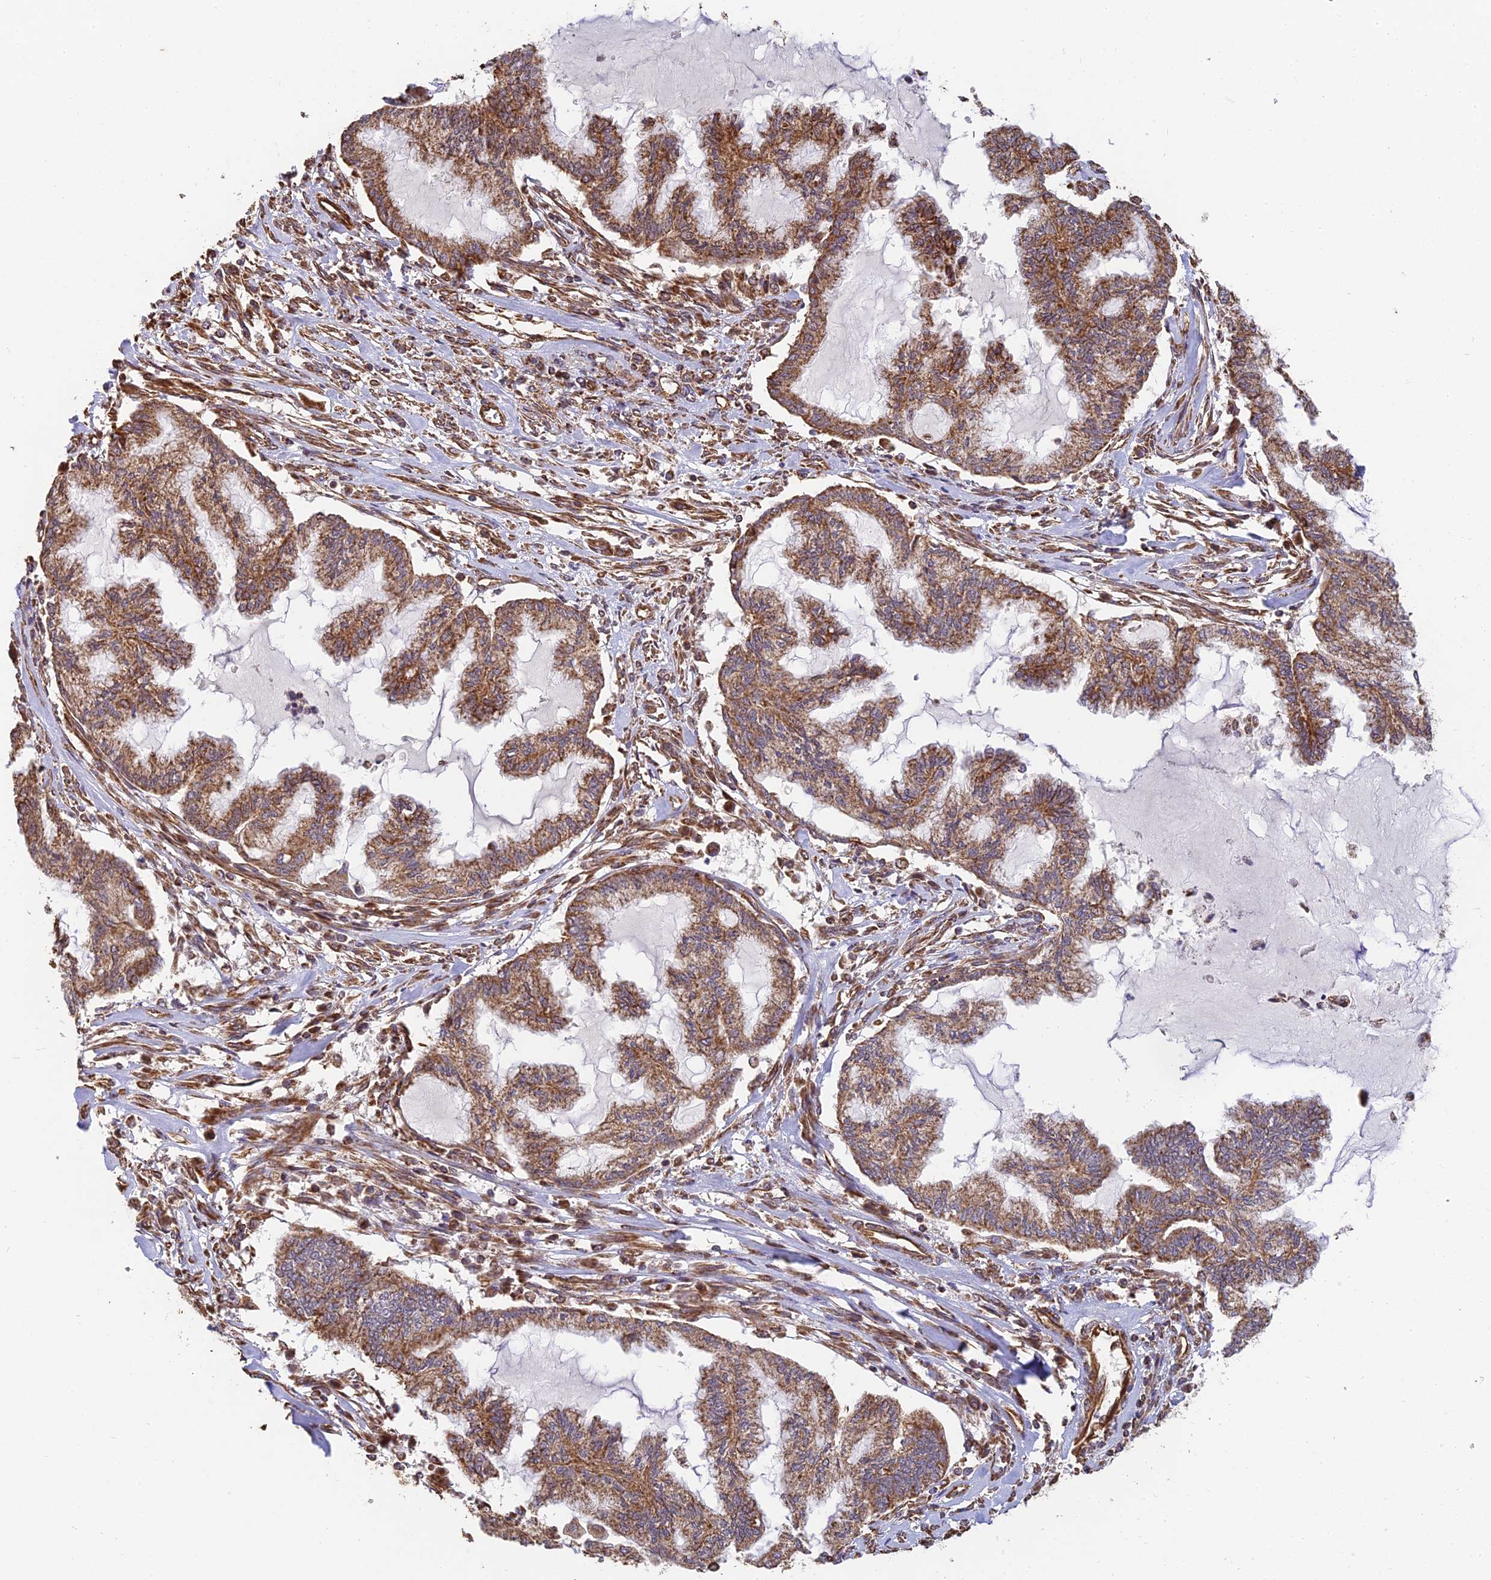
{"staining": {"intensity": "moderate", "quantity": ">75%", "location": "cytoplasmic/membranous"}, "tissue": "endometrial cancer", "cell_type": "Tumor cells", "image_type": "cancer", "snomed": [{"axis": "morphology", "description": "Adenocarcinoma, NOS"}, {"axis": "topography", "description": "Endometrium"}], "caption": "Human endometrial cancer stained with a protein marker demonstrates moderate staining in tumor cells.", "gene": "DSTYK", "patient": {"sex": "female", "age": 86}}